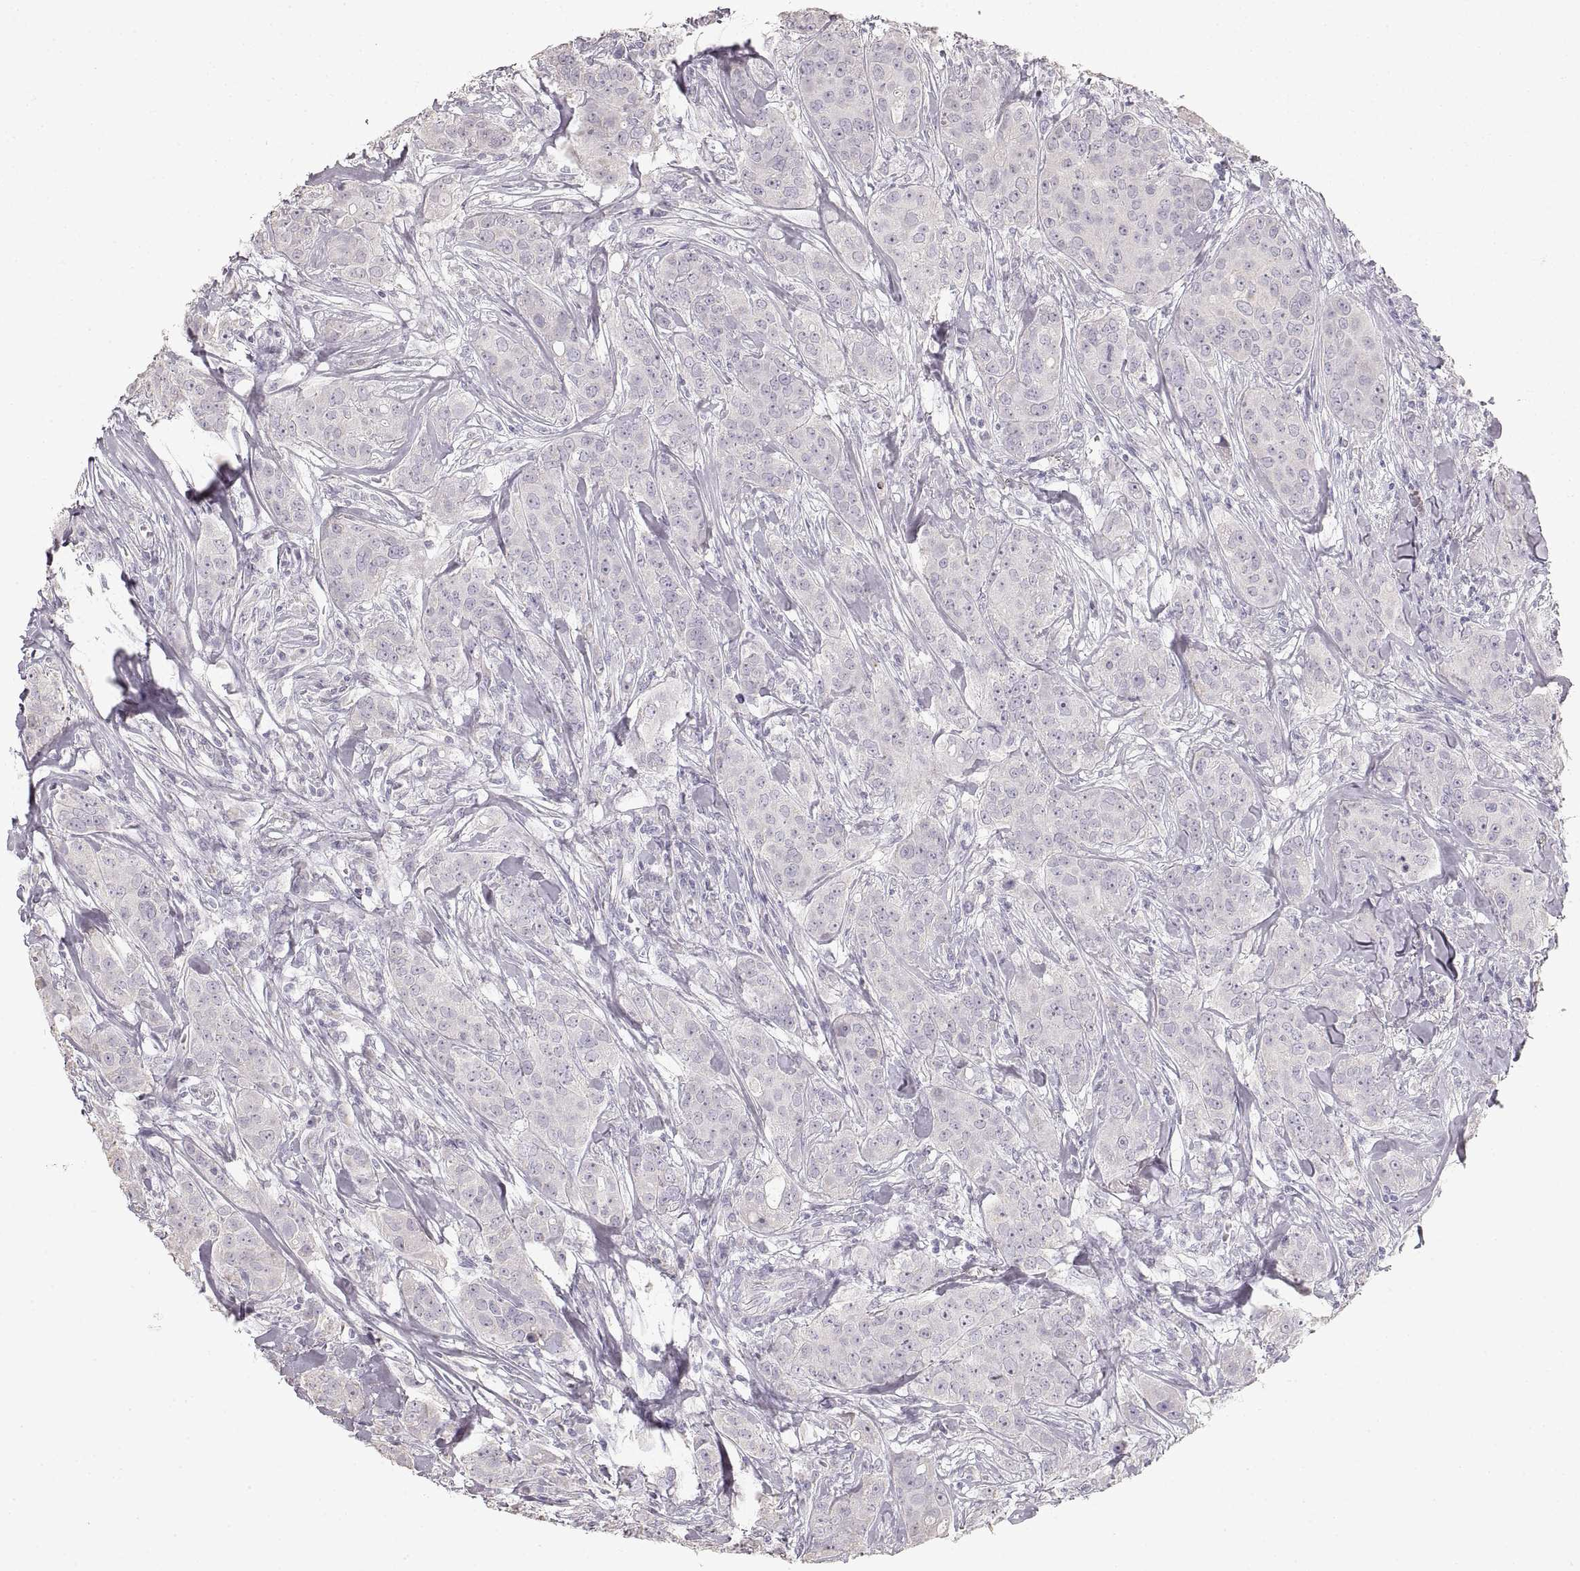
{"staining": {"intensity": "negative", "quantity": "none", "location": "none"}, "tissue": "breast cancer", "cell_type": "Tumor cells", "image_type": "cancer", "snomed": [{"axis": "morphology", "description": "Duct carcinoma"}, {"axis": "topography", "description": "Breast"}], "caption": "Breast intraductal carcinoma stained for a protein using IHC shows no expression tumor cells.", "gene": "ZP3", "patient": {"sex": "female", "age": 43}}